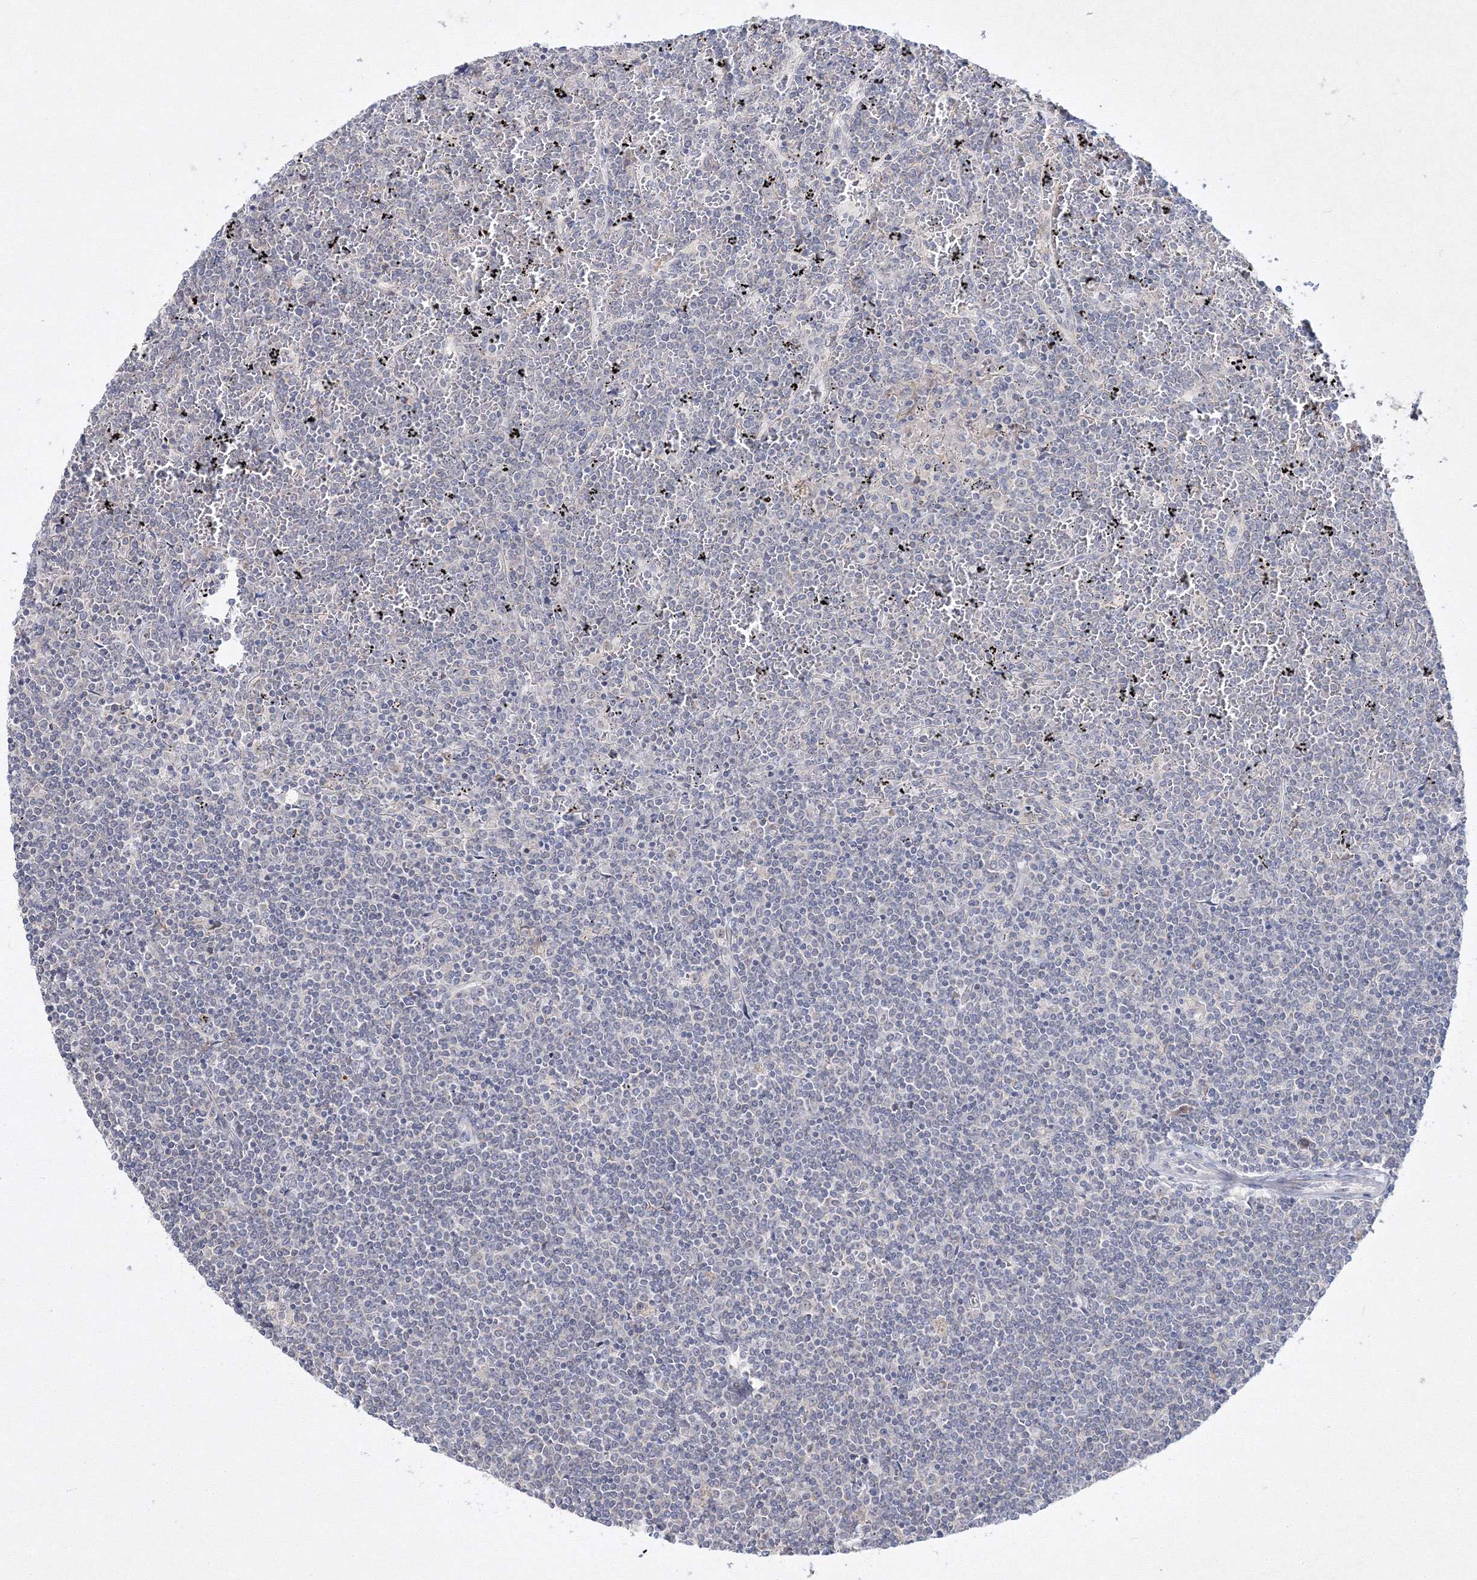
{"staining": {"intensity": "negative", "quantity": "none", "location": "none"}, "tissue": "lymphoma", "cell_type": "Tumor cells", "image_type": "cancer", "snomed": [{"axis": "morphology", "description": "Malignant lymphoma, non-Hodgkin's type, Low grade"}, {"axis": "topography", "description": "Spleen"}], "caption": "High power microscopy photomicrograph of an IHC image of lymphoma, revealing no significant positivity in tumor cells.", "gene": "NEU4", "patient": {"sex": "female", "age": 19}}